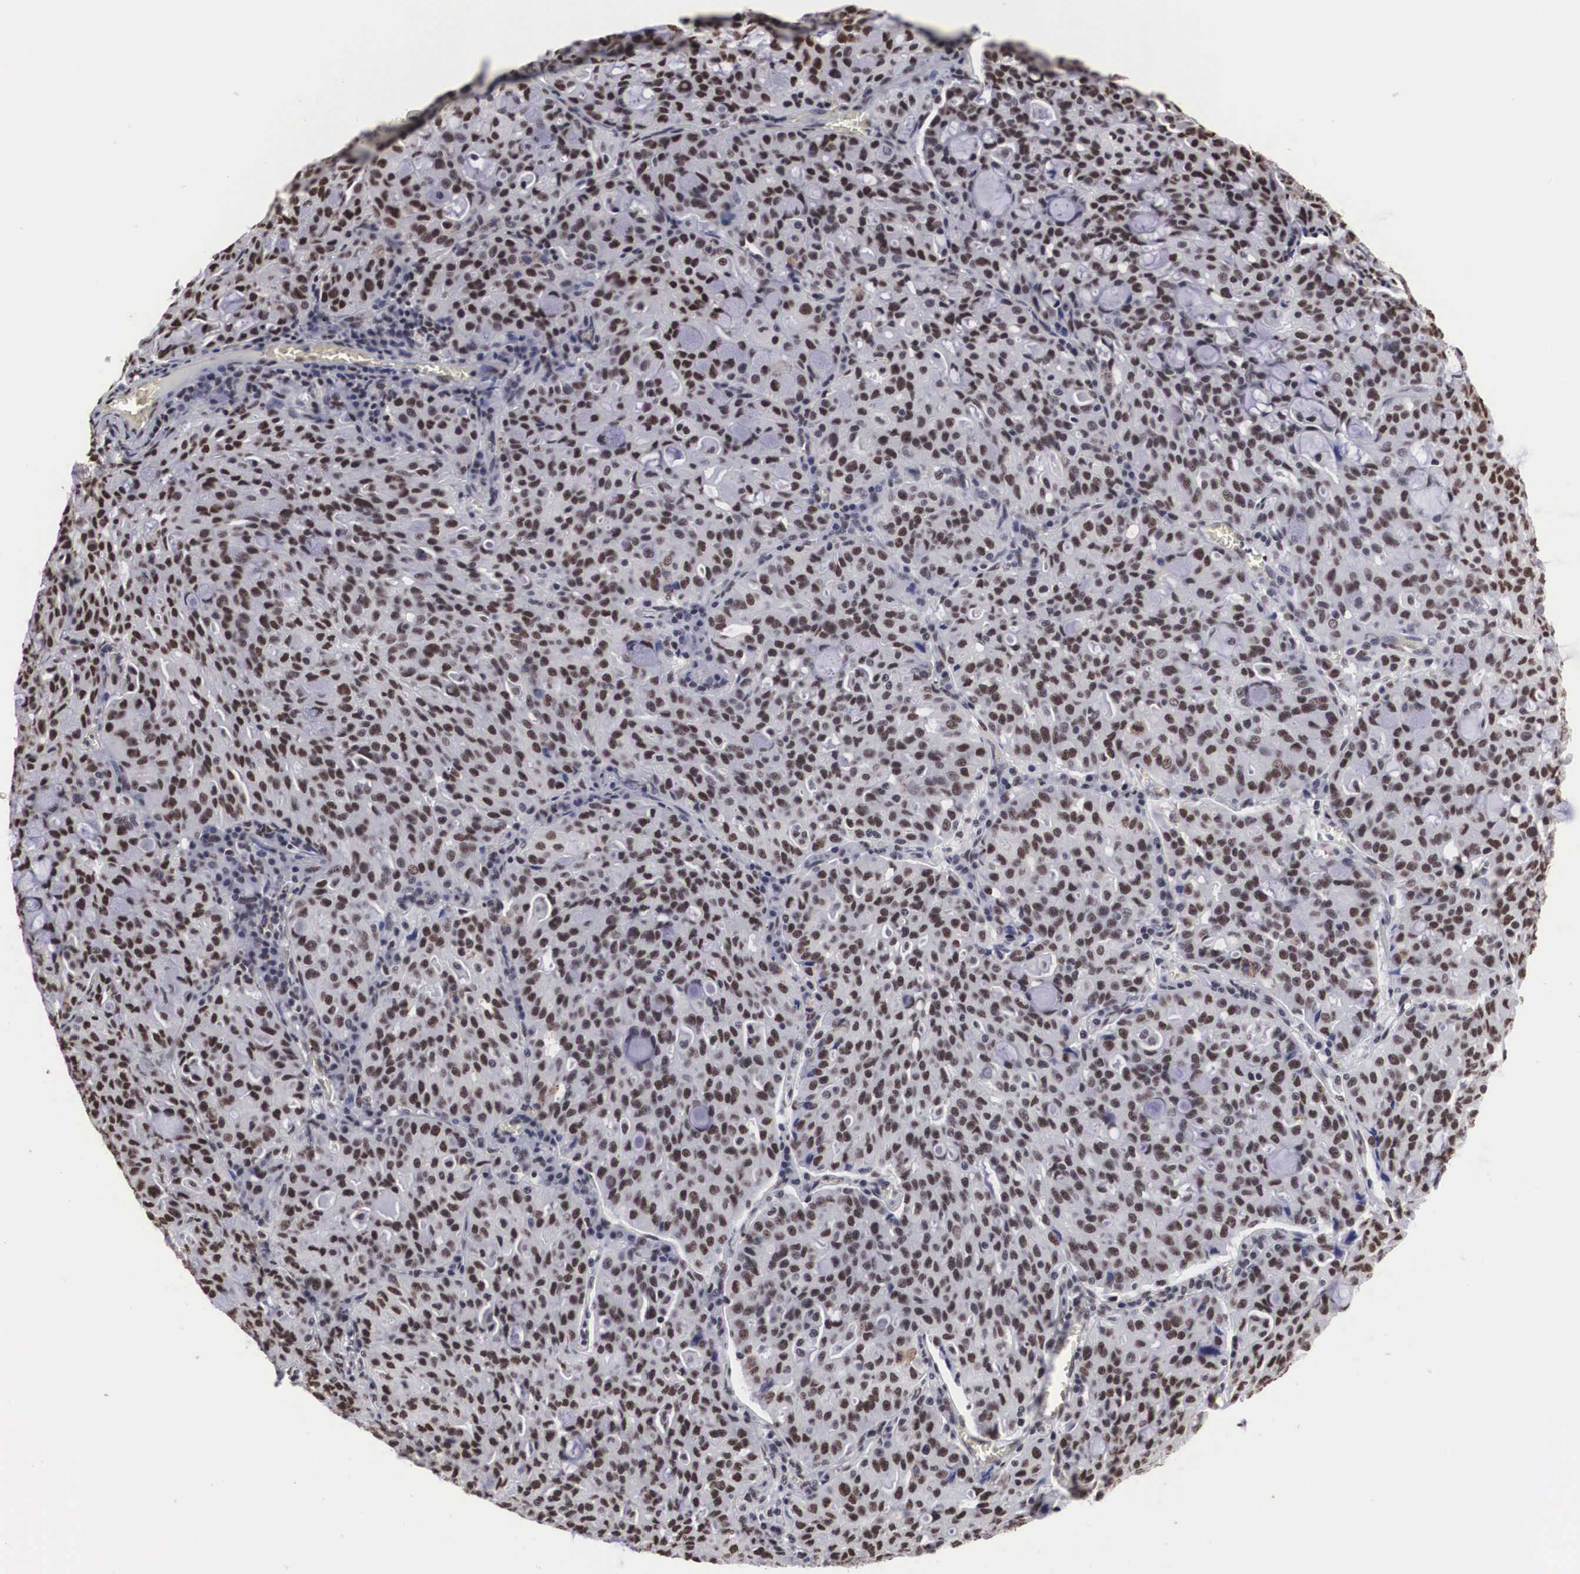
{"staining": {"intensity": "moderate", "quantity": ">75%", "location": "nuclear"}, "tissue": "lung cancer", "cell_type": "Tumor cells", "image_type": "cancer", "snomed": [{"axis": "morphology", "description": "Adenocarcinoma, NOS"}, {"axis": "topography", "description": "Lung"}], "caption": "Human lung cancer stained for a protein (brown) exhibits moderate nuclear positive expression in approximately >75% of tumor cells.", "gene": "ACIN1", "patient": {"sex": "female", "age": 44}}